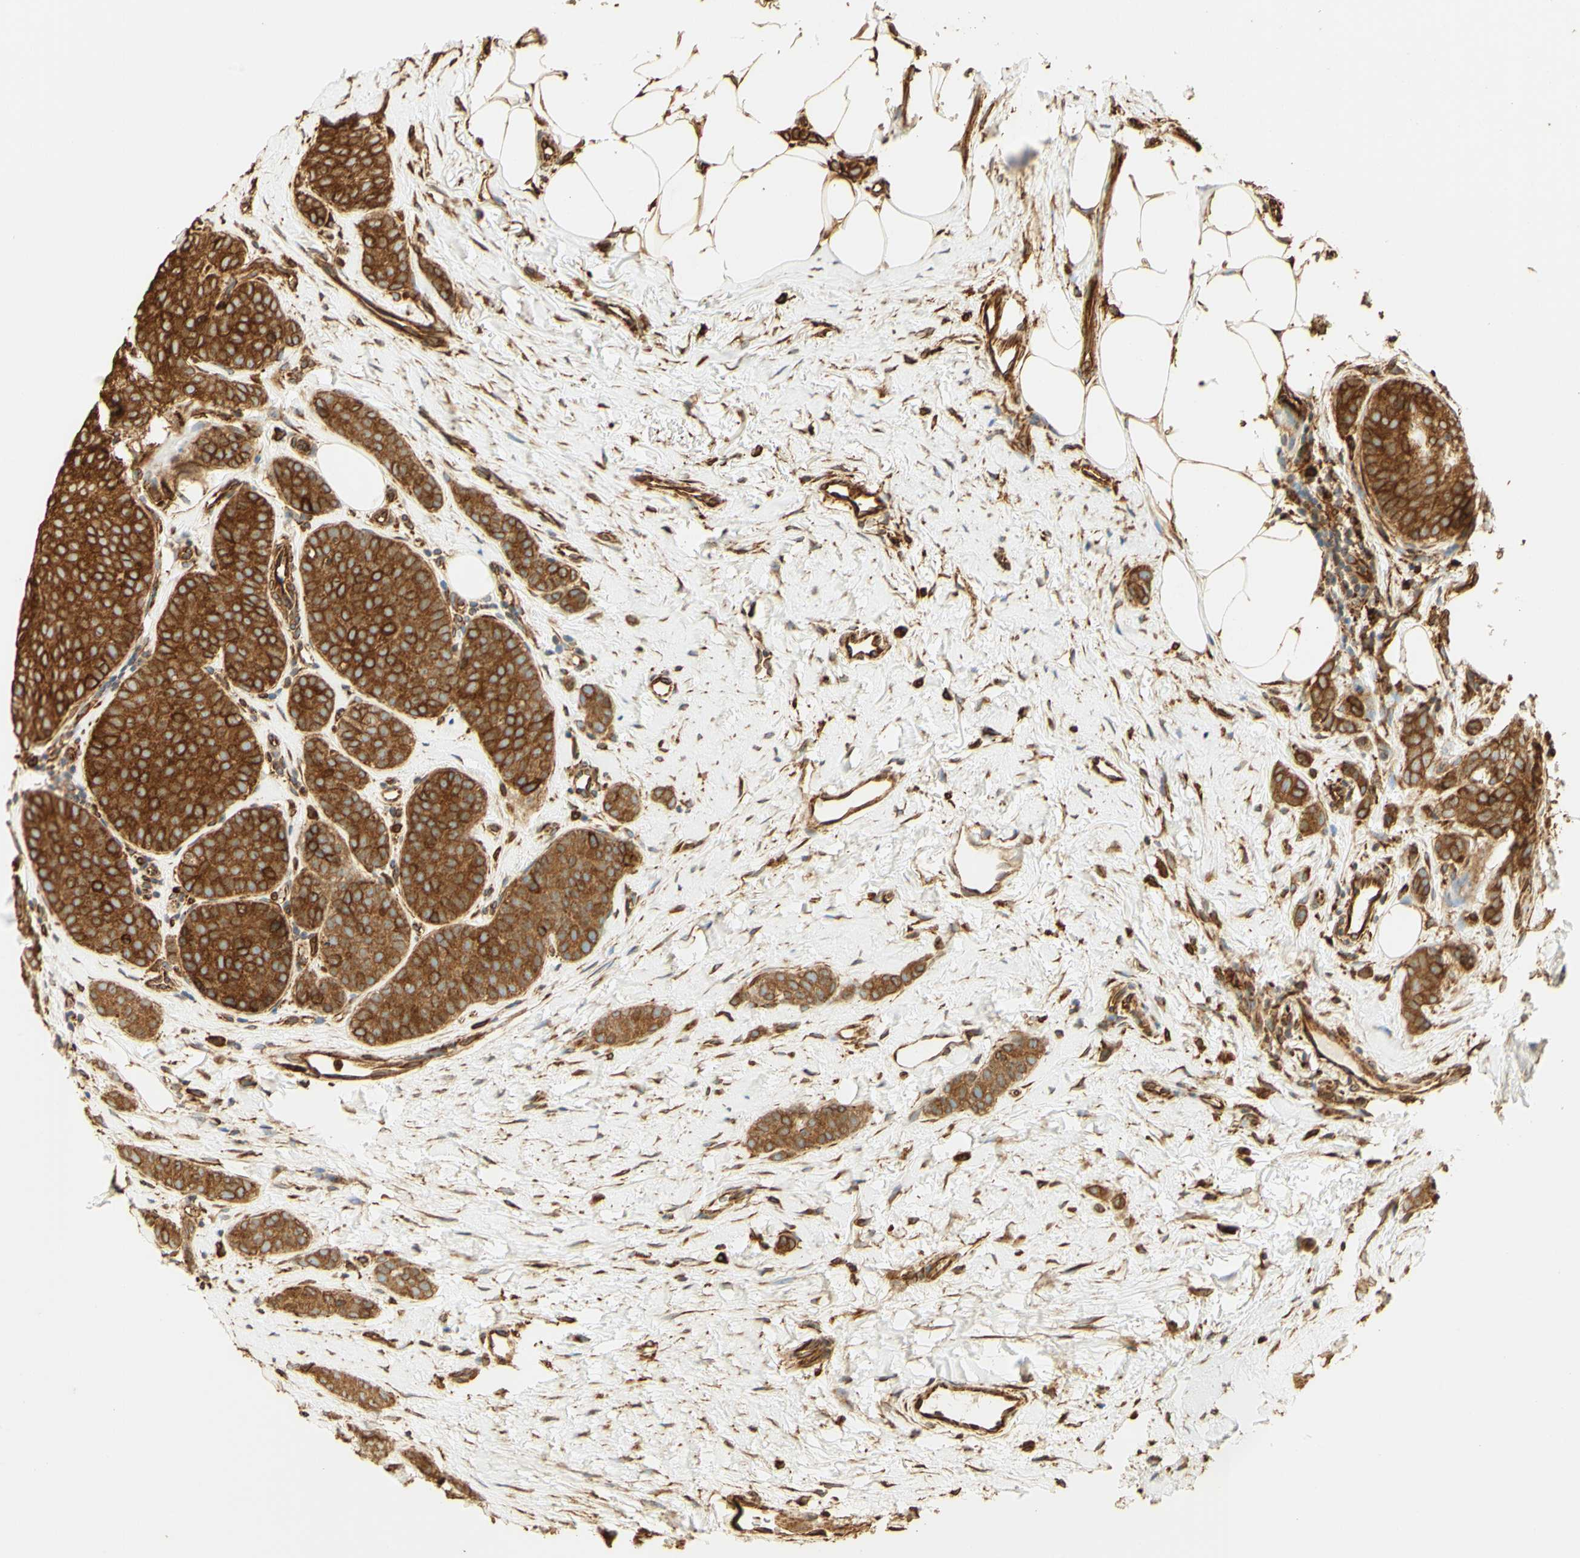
{"staining": {"intensity": "moderate", "quantity": ">75%", "location": "cytoplasmic/membranous"}, "tissue": "breast cancer", "cell_type": "Tumor cells", "image_type": "cancer", "snomed": [{"axis": "morphology", "description": "Lobular carcinoma"}, {"axis": "topography", "description": "Skin"}, {"axis": "topography", "description": "Breast"}], "caption": "There is medium levels of moderate cytoplasmic/membranous positivity in tumor cells of lobular carcinoma (breast), as demonstrated by immunohistochemical staining (brown color).", "gene": "CANX", "patient": {"sex": "female", "age": 46}}